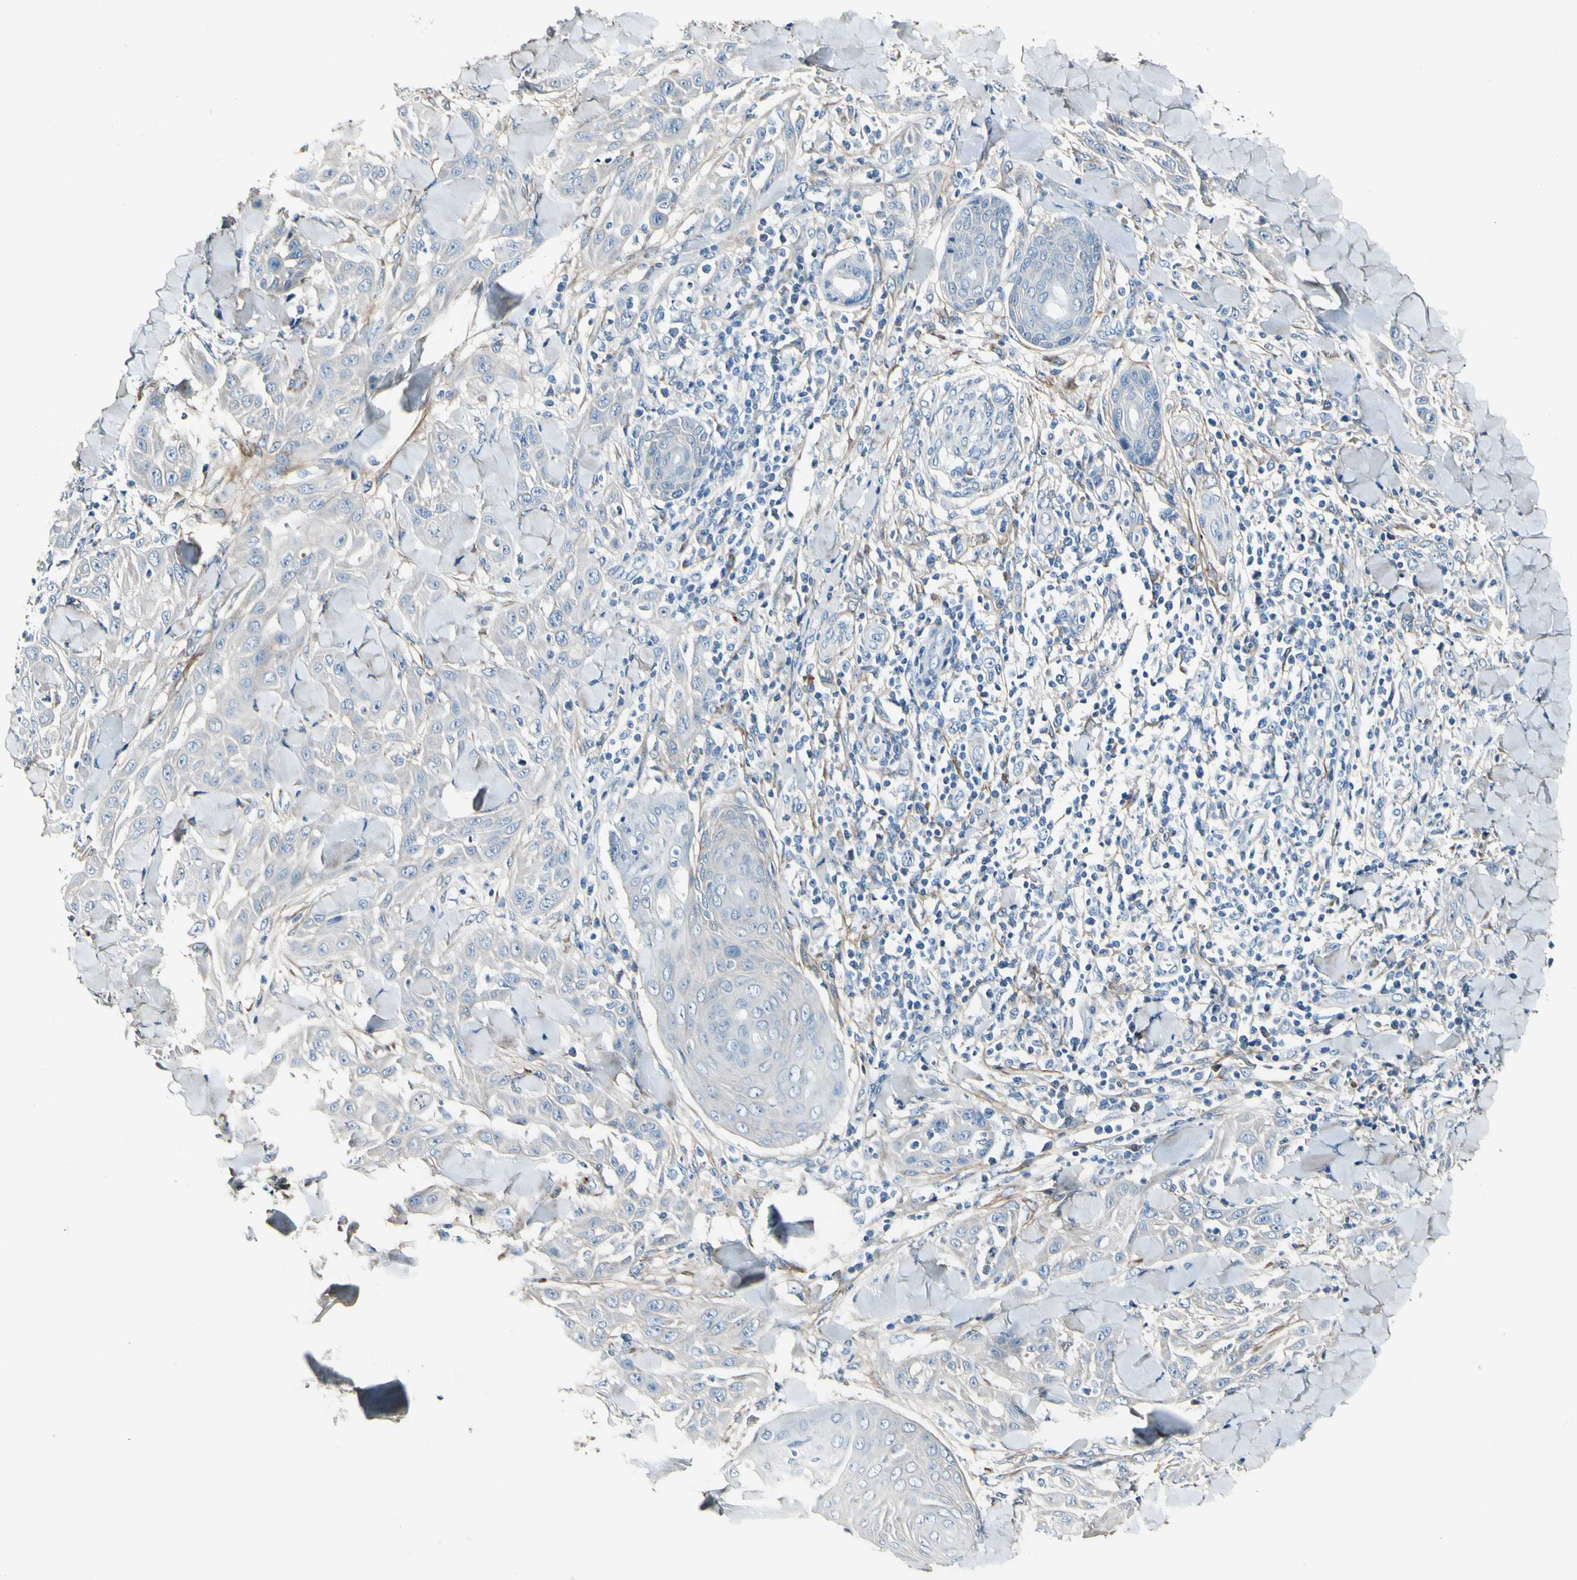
{"staining": {"intensity": "weak", "quantity": "<25%", "location": "cytoplasmic/membranous"}, "tissue": "skin cancer", "cell_type": "Tumor cells", "image_type": "cancer", "snomed": [{"axis": "morphology", "description": "Squamous cell carcinoma, NOS"}, {"axis": "topography", "description": "Skin"}], "caption": "IHC of squamous cell carcinoma (skin) reveals no staining in tumor cells.", "gene": "COL6A3", "patient": {"sex": "male", "age": 24}}